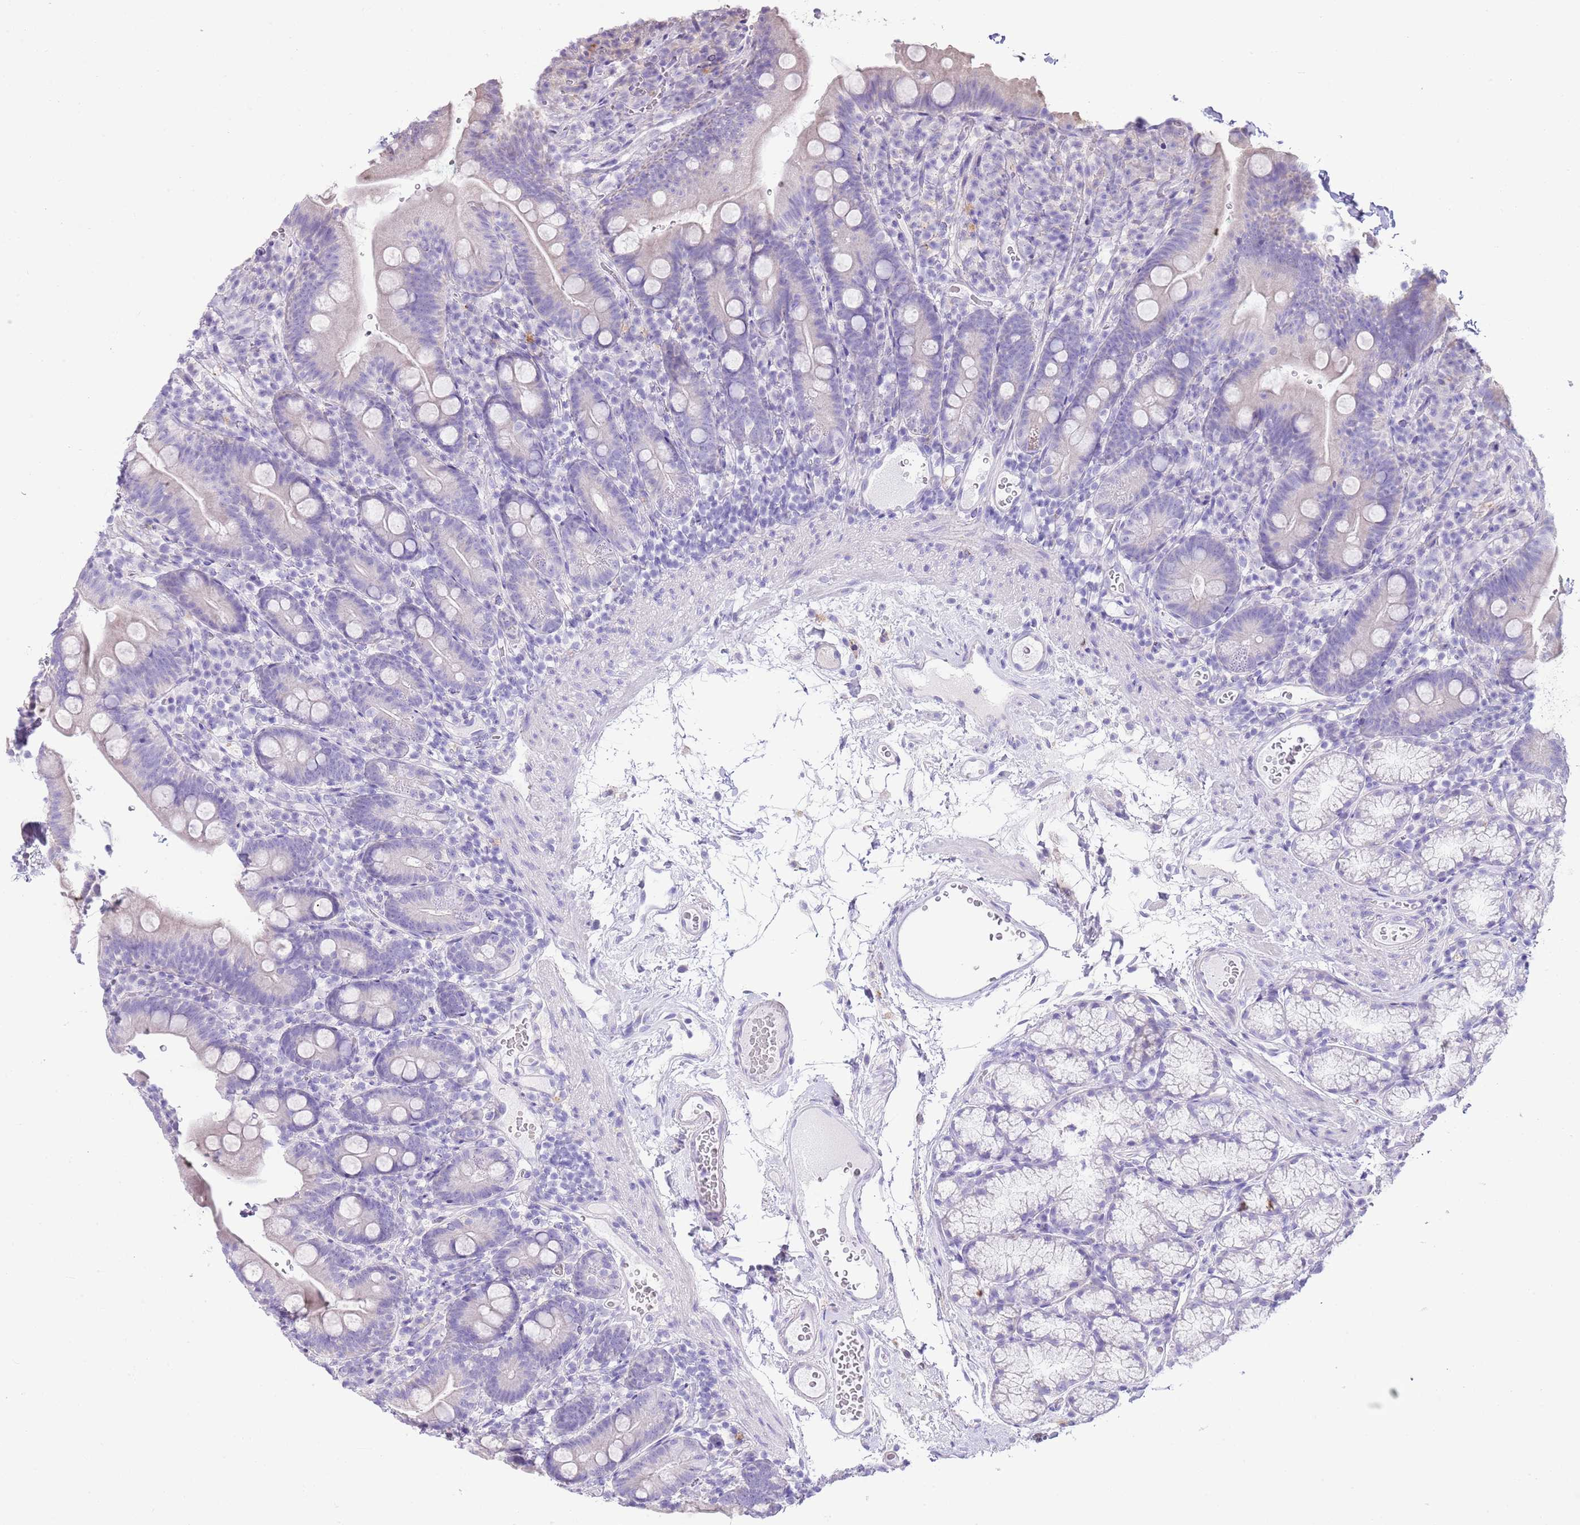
{"staining": {"intensity": "moderate", "quantity": "<25%", "location": "cytoplasmic/membranous"}, "tissue": "duodenum", "cell_type": "Glandular cells", "image_type": "normal", "snomed": [{"axis": "morphology", "description": "Normal tissue, NOS"}, {"axis": "topography", "description": "Duodenum"}], "caption": "Immunohistochemical staining of benign human duodenum reveals <25% levels of moderate cytoplasmic/membranous protein staining in about <25% of glandular cells.", "gene": "ABHD17C", "patient": {"sex": "female", "age": 67}}